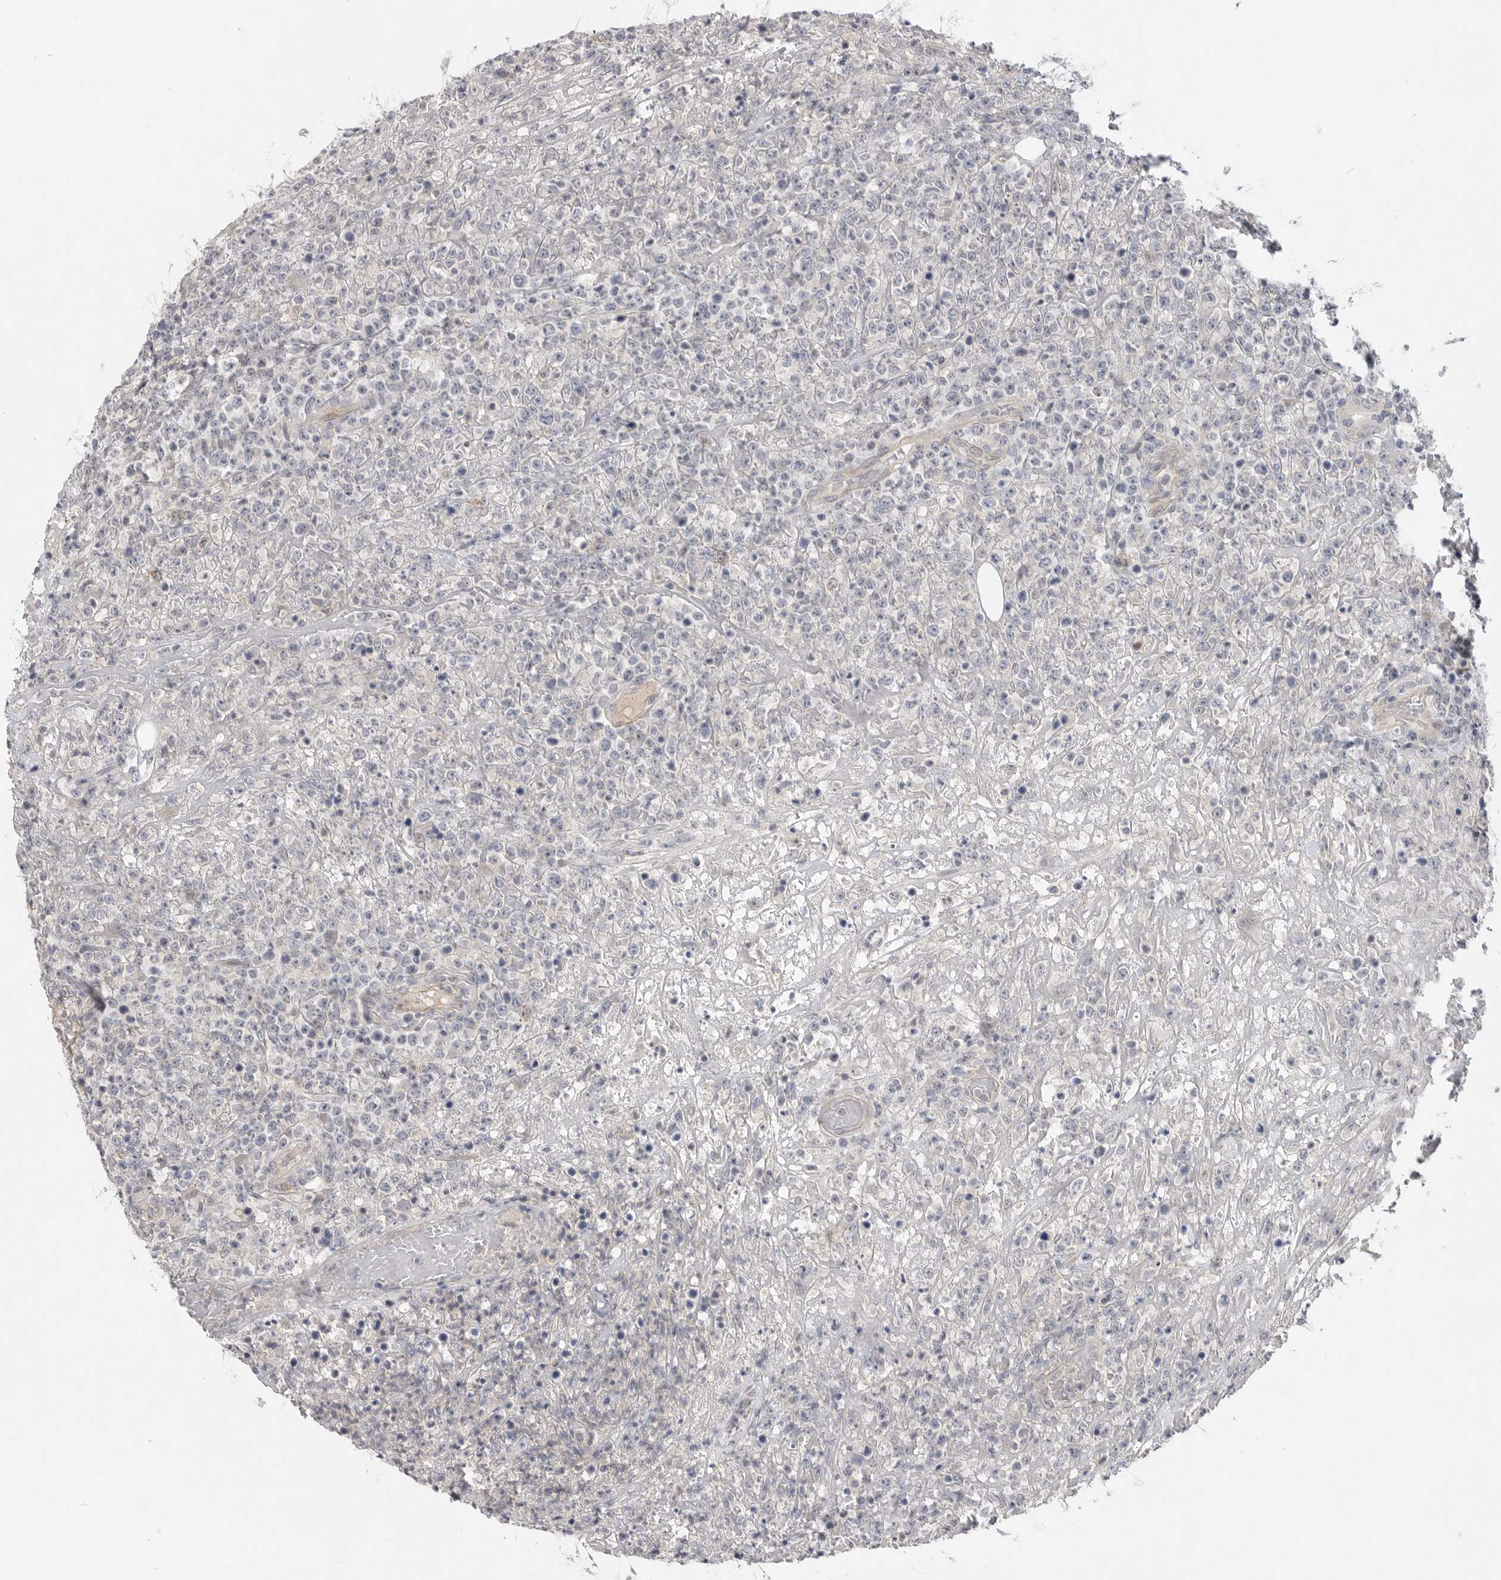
{"staining": {"intensity": "negative", "quantity": "none", "location": "none"}, "tissue": "lymphoma", "cell_type": "Tumor cells", "image_type": "cancer", "snomed": [{"axis": "morphology", "description": "Malignant lymphoma, non-Hodgkin's type, High grade"}, {"axis": "topography", "description": "Colon"}], "caption": "A high-resolution histopathology image shows immunohistochemistry staining of high-grade malignant lymphoma, non-Hodgkin's type, which displays no significant expression in tumor cells.", "gene": "ITGAD", "patient": {"sex": "female", "age": 53}}